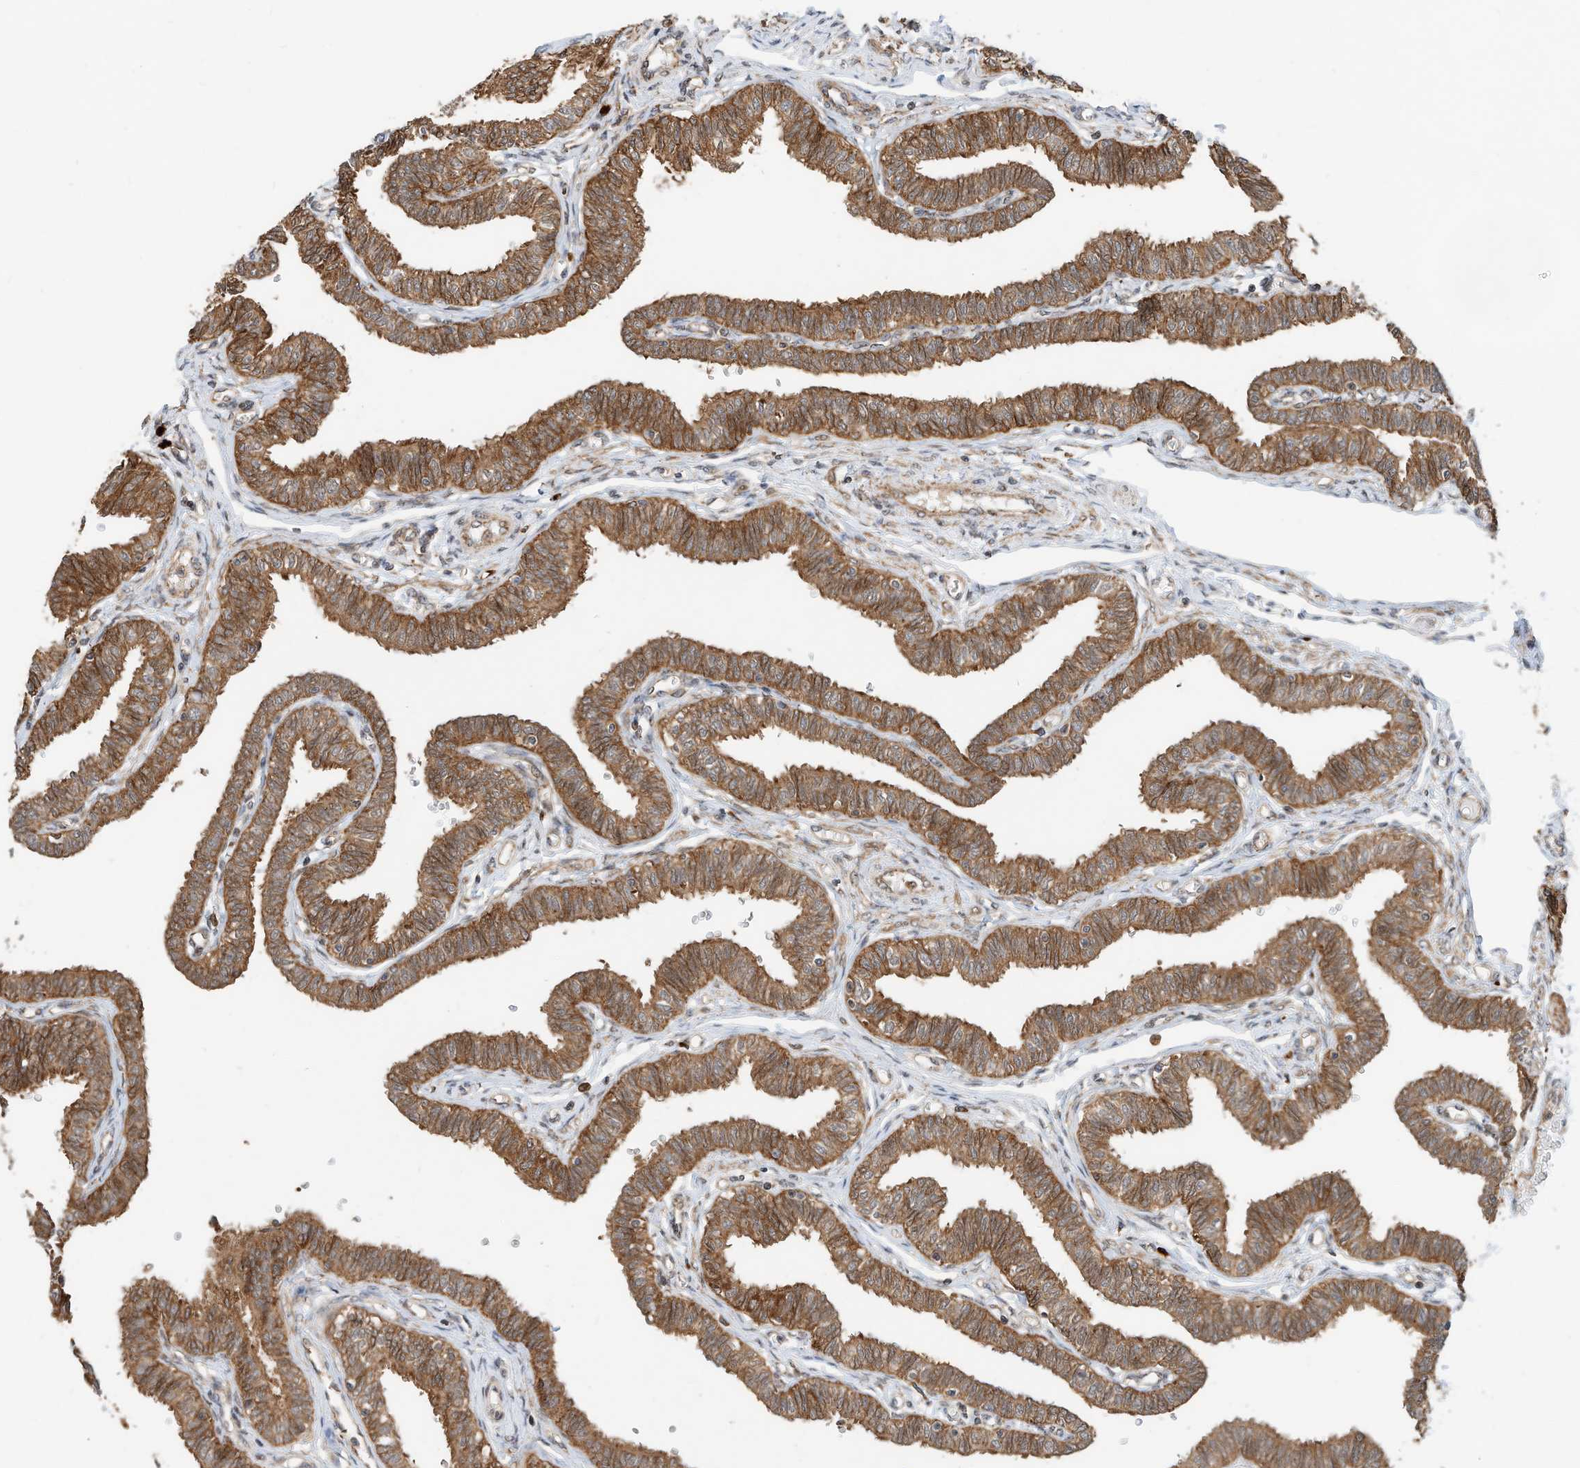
{"staining": {"intensity": "strong", "quantity": ">75%", "location": "cytoplasmic/membranous"}, "tissue": "fallopian tube", "cell_type": "Glandular cells", "image_type": "normal", "snomed": [{"axis": "morphology", "description": "Normal tissue, NOS"}, {"axis": "topography", "description": "Fallopian tube"}, {"axis": "topography", "description": "Ovary"}], "caption": "Immunohistochemical staining of unremarkable fallopian tube exhibits strong cytoplasmic/membranous protein expression in about >75% of glandular cells. The protein of interest is stained brown, and the nuclei are stained in blue (DAB IHC with brightfield microscopy, high magnification).", "gene": "CPAMD8", "patient": {"sex": "female", "age": 23}}